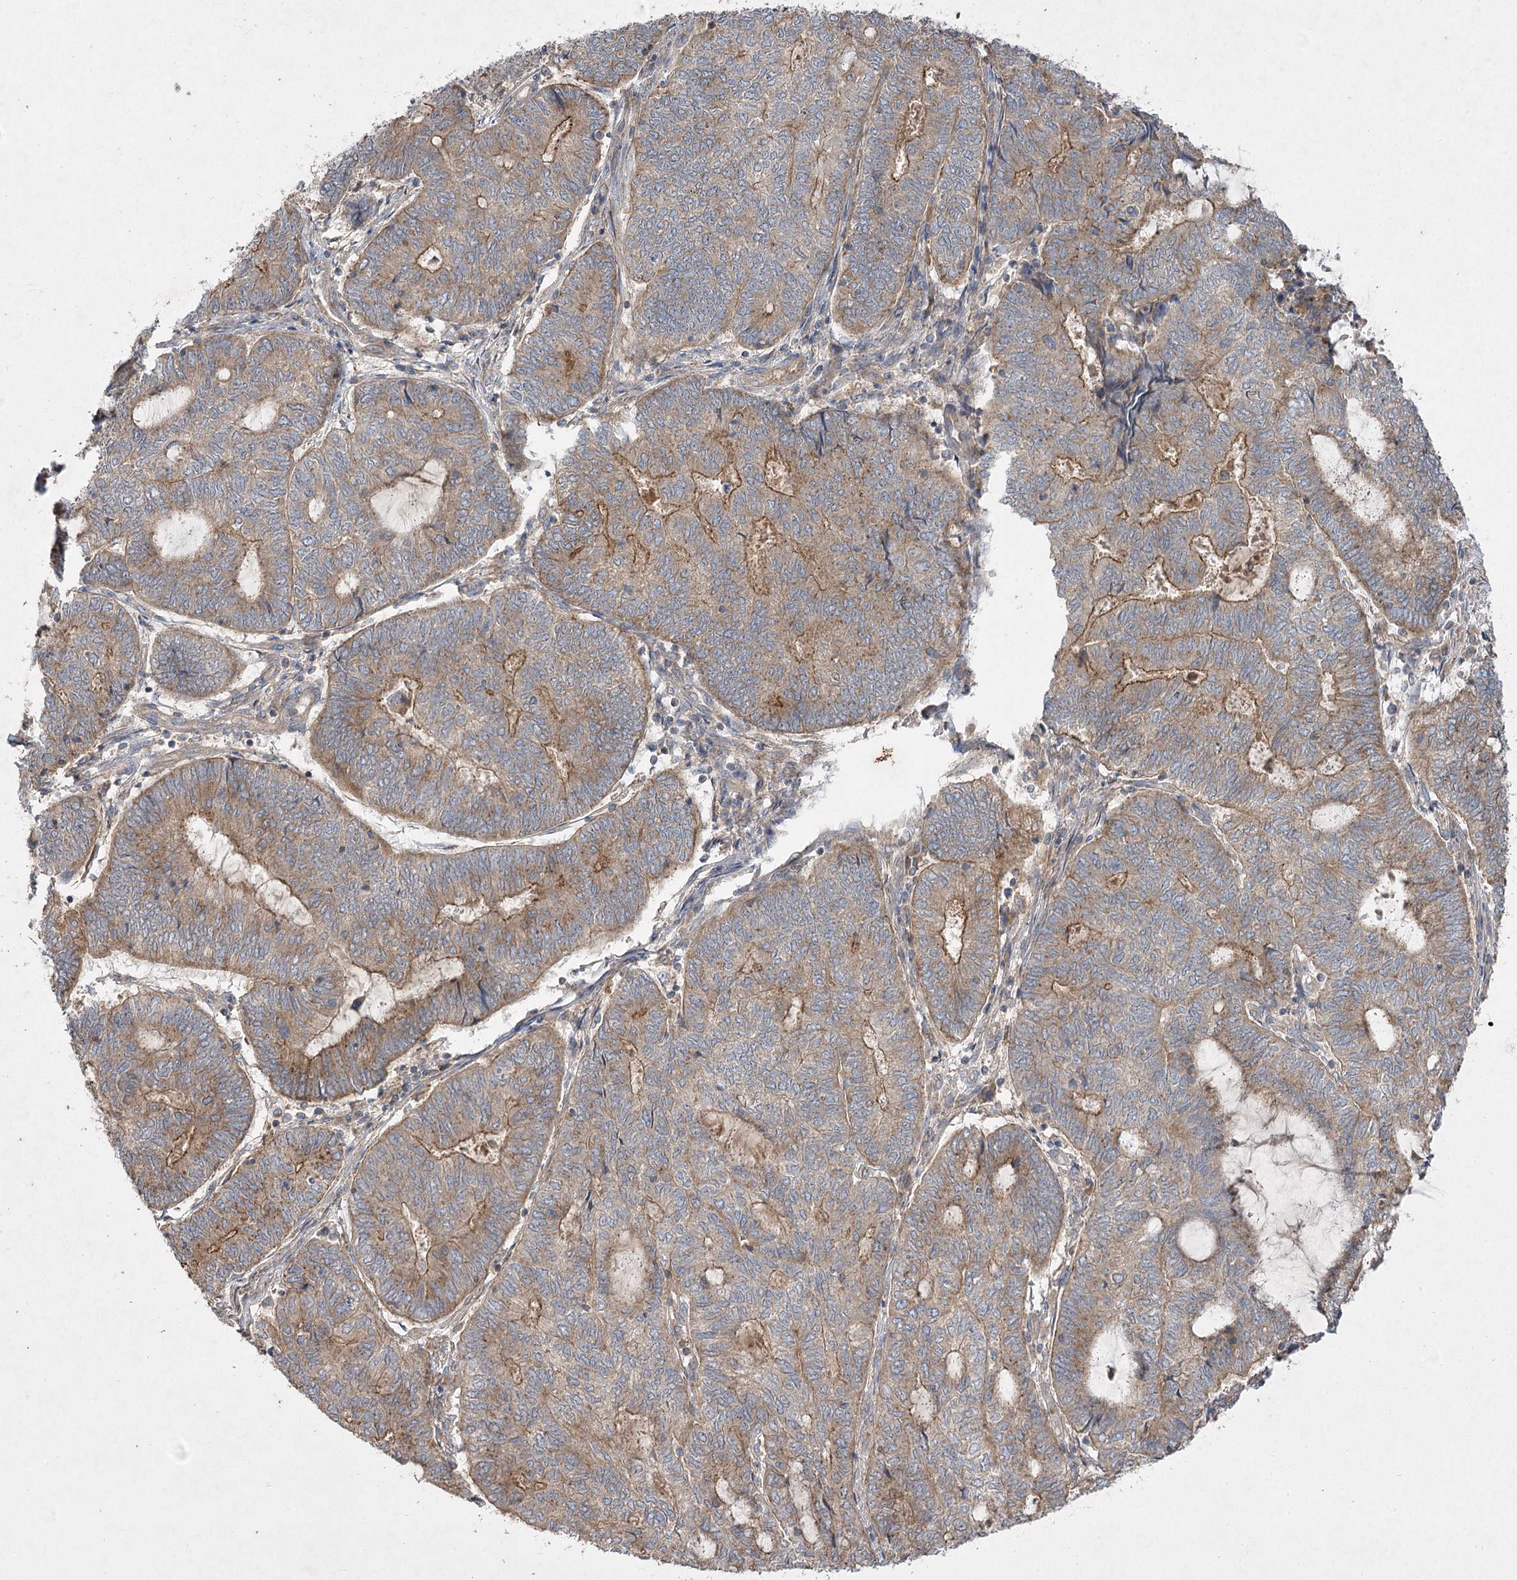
{"staining": {"intensity": "moderate", "quantity": ">75%", "location": "cytoplasmic/membranous"}, "tissue": "endometrial cancer", "cell_type": "Tumor cells", "image_type": "cancer", "snomed": [{"axis": "morphology", "description": "Adenocarcinoma, NOS"}, {"axis": "topography", "description": "Uterus"}, {"axis": "topography", "description": "Endometrium"}], "caption": "There is medium levels of moderate cytoplasmic/membranous positivity in tumor cells of adenocarcinoma (endometrial), as demonstrated by immunohistochemical staining (brown color).", "gene": "KIAA0825", "patient": {"sex": "female", "age": 70}}